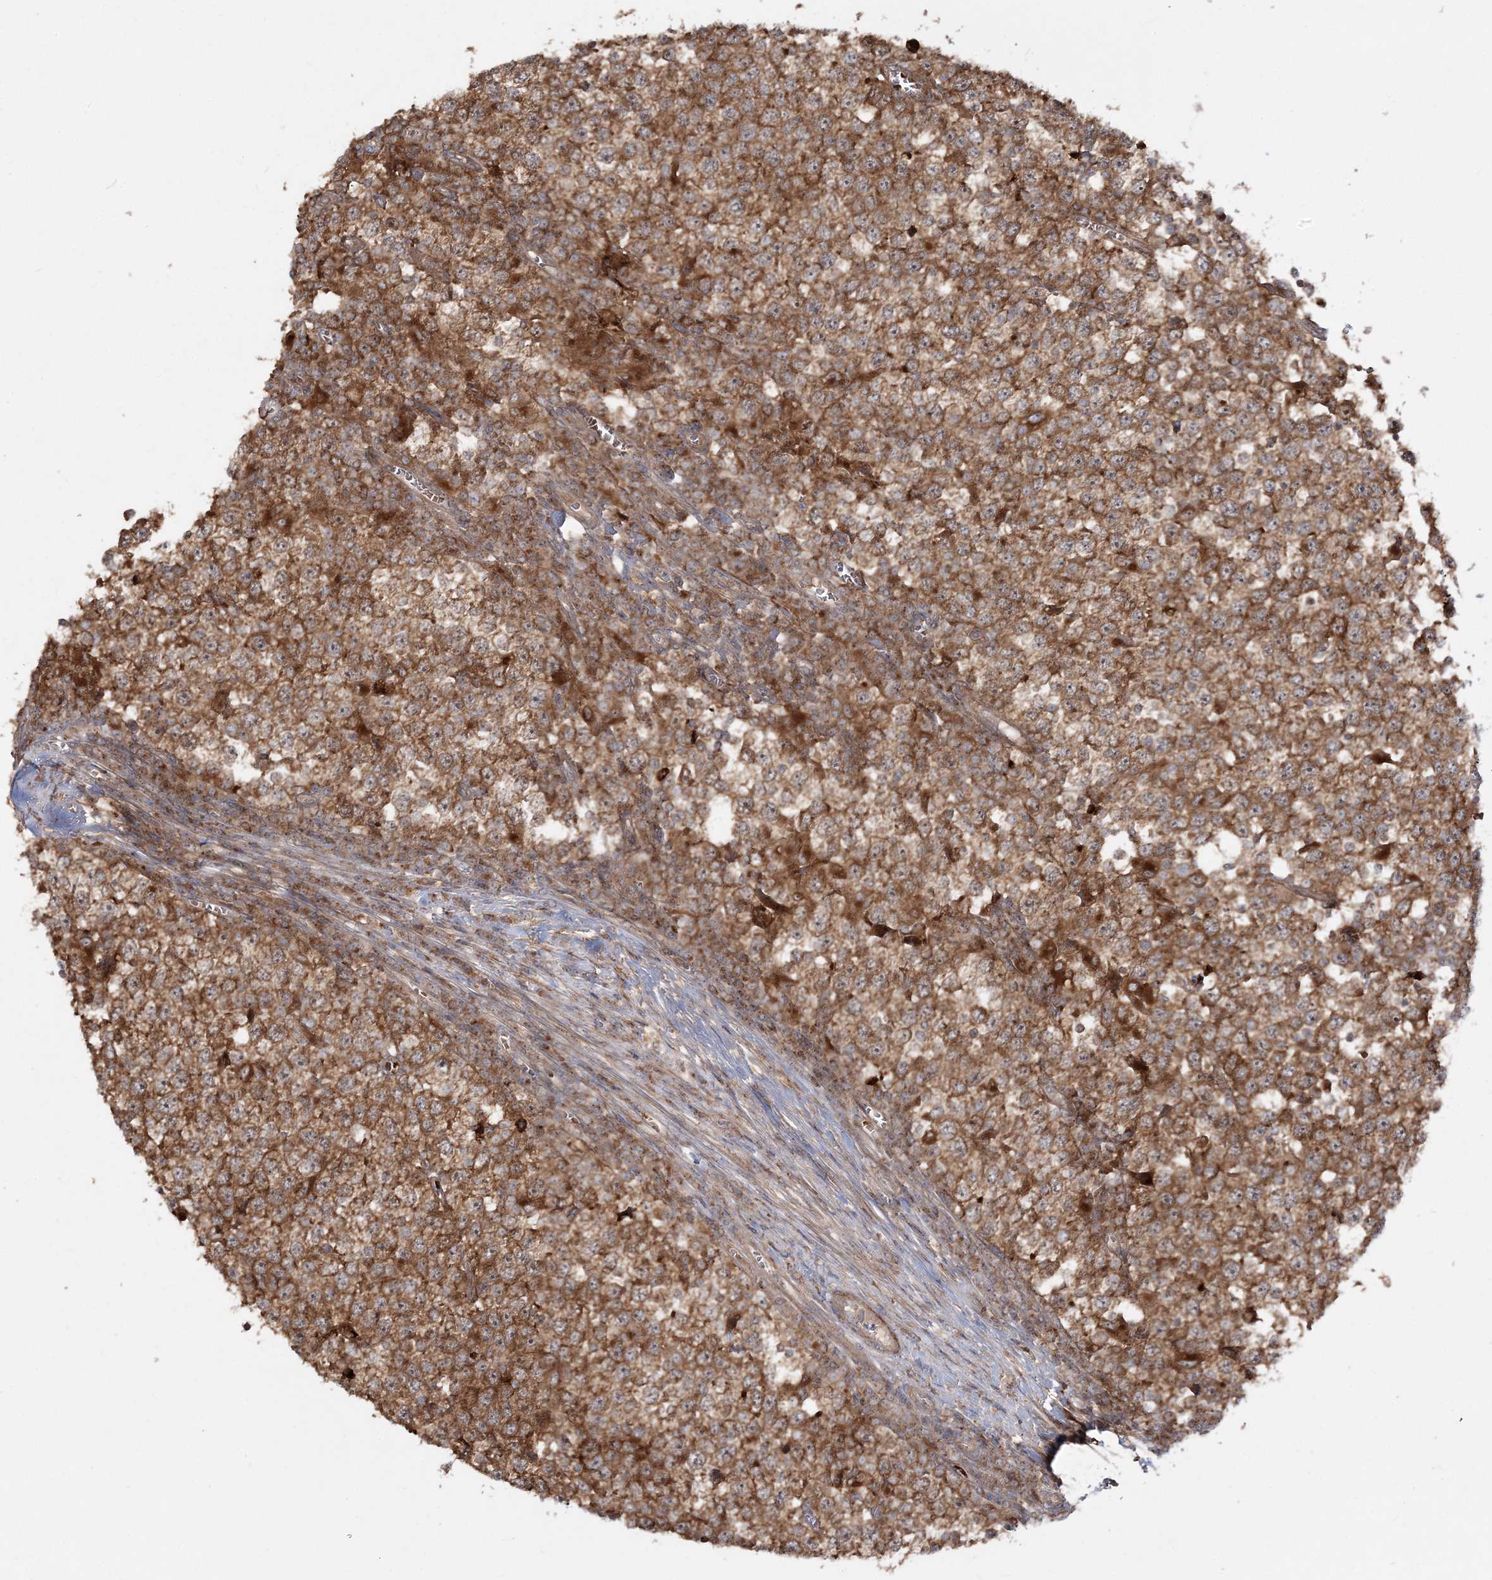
{"staining": {"intensity": "strong", "quantity": ">75%", "location": "cytoplasmic/membranous"}, "tissue": "testis cancer", "cell_type": "Tumor cells", "image_type": "cancer", "snomed": [{"axis": "morphology", "description": "Seminoma, NOS"}, {"axis": "topography", "description": "Testis"}], "caption": "Human seminoma (testis) stained for a protein (brown) reveals strong cytoplasmic/membranous positive positivity in about >75% of tumor cells.", "gene": "MOCS2", "patient": {"sex": "male", "age": 65}}